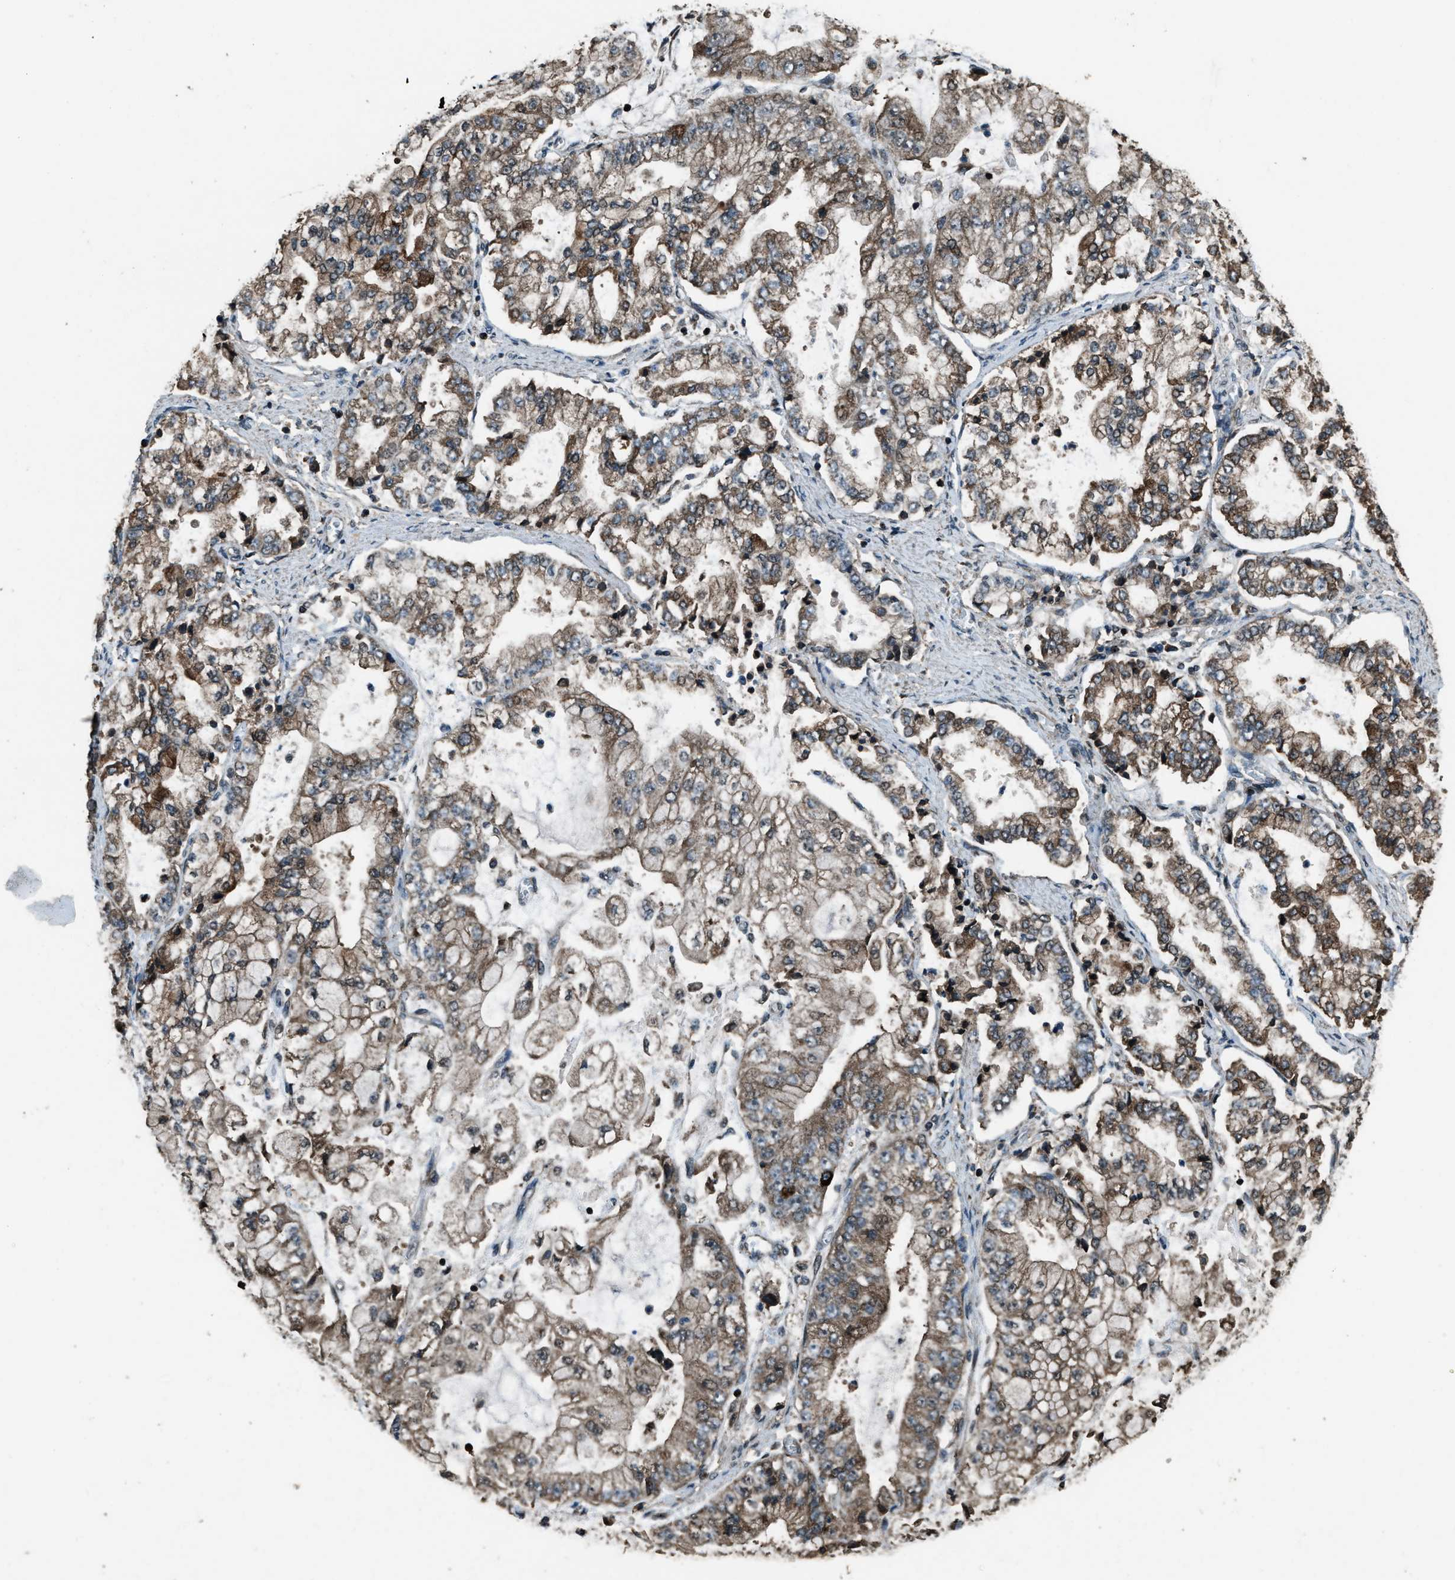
{"staining": {"intensity": "moderate", "quantity": ">75%", "location": "cytoplasmic/membranous"}, "tissue": "stomach cancer", "cell_type": "Tumor cells", "image_type": "cancer", "snomed": [{"axis": "morphology", "description": "Adenocarcinoma, NOS"}, {"axis": "topography", "description": "Stomach"}], "caption": "Protein expression analysis of human stomach adenocarcinoma reveals moderate cytoplasmic/membranous positivity in about >75% of tumor cells.", "gene": "TRIM4", "patient": {"sex": "male", "age": 76}}